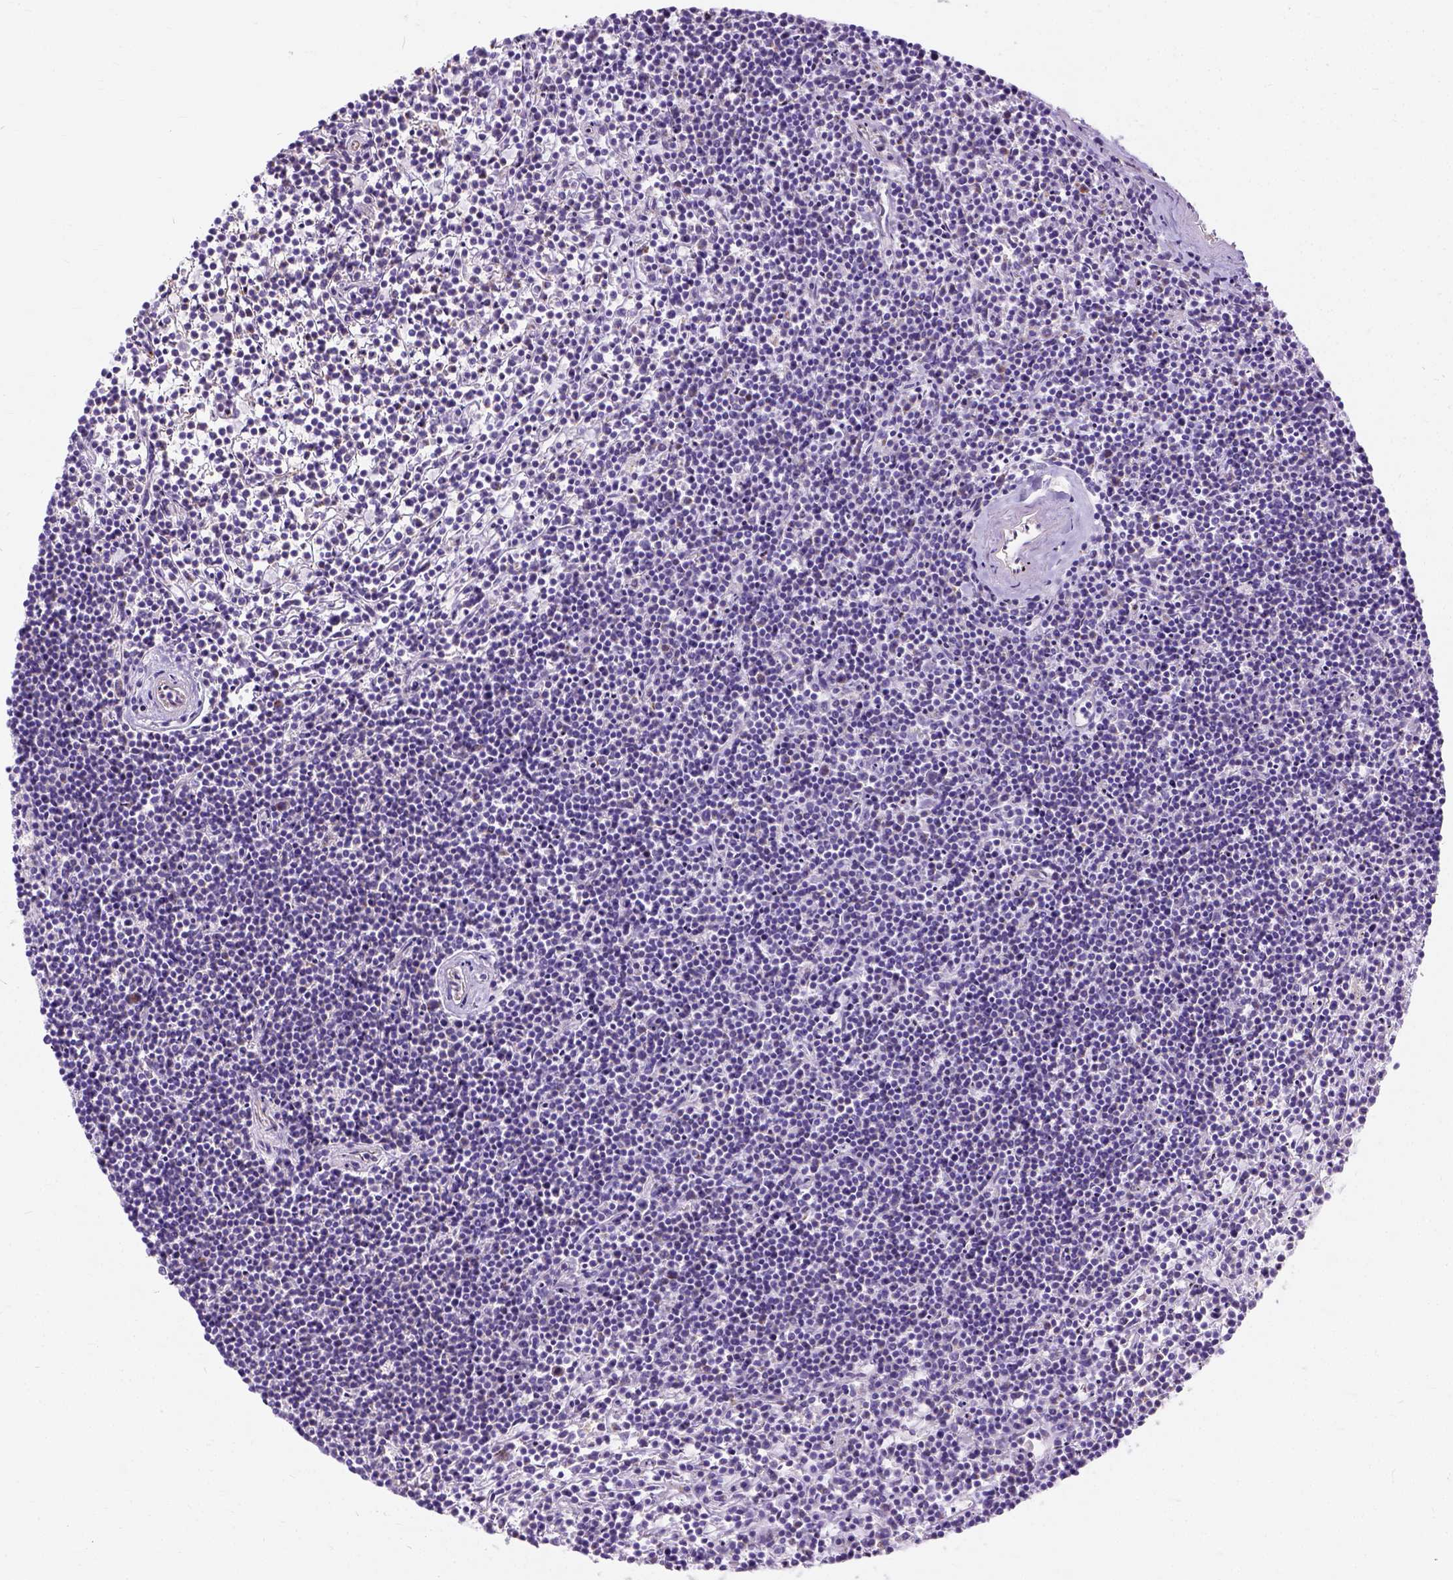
{"staining": {"intensity": "negative", "quantity": "none", "location": "none"}, "tissue": "lymphoma", "cell_type": "Tumor cells", "image_type": "cancer", "snomed": [{"axis": "morphology", "description": "Malignant lymphoma, non-Hodgkin's type, Low grade"}, {"axis": "topography", "description": "Spleen"}], "caption": "DAB immunohistochemical staining of human low-grade malignant lymphoma, non-Hodgkin's type displays no significant positivity in tumor cells.", "gene": "MYH15", "patient": {"sex": "female", "age": 19}}